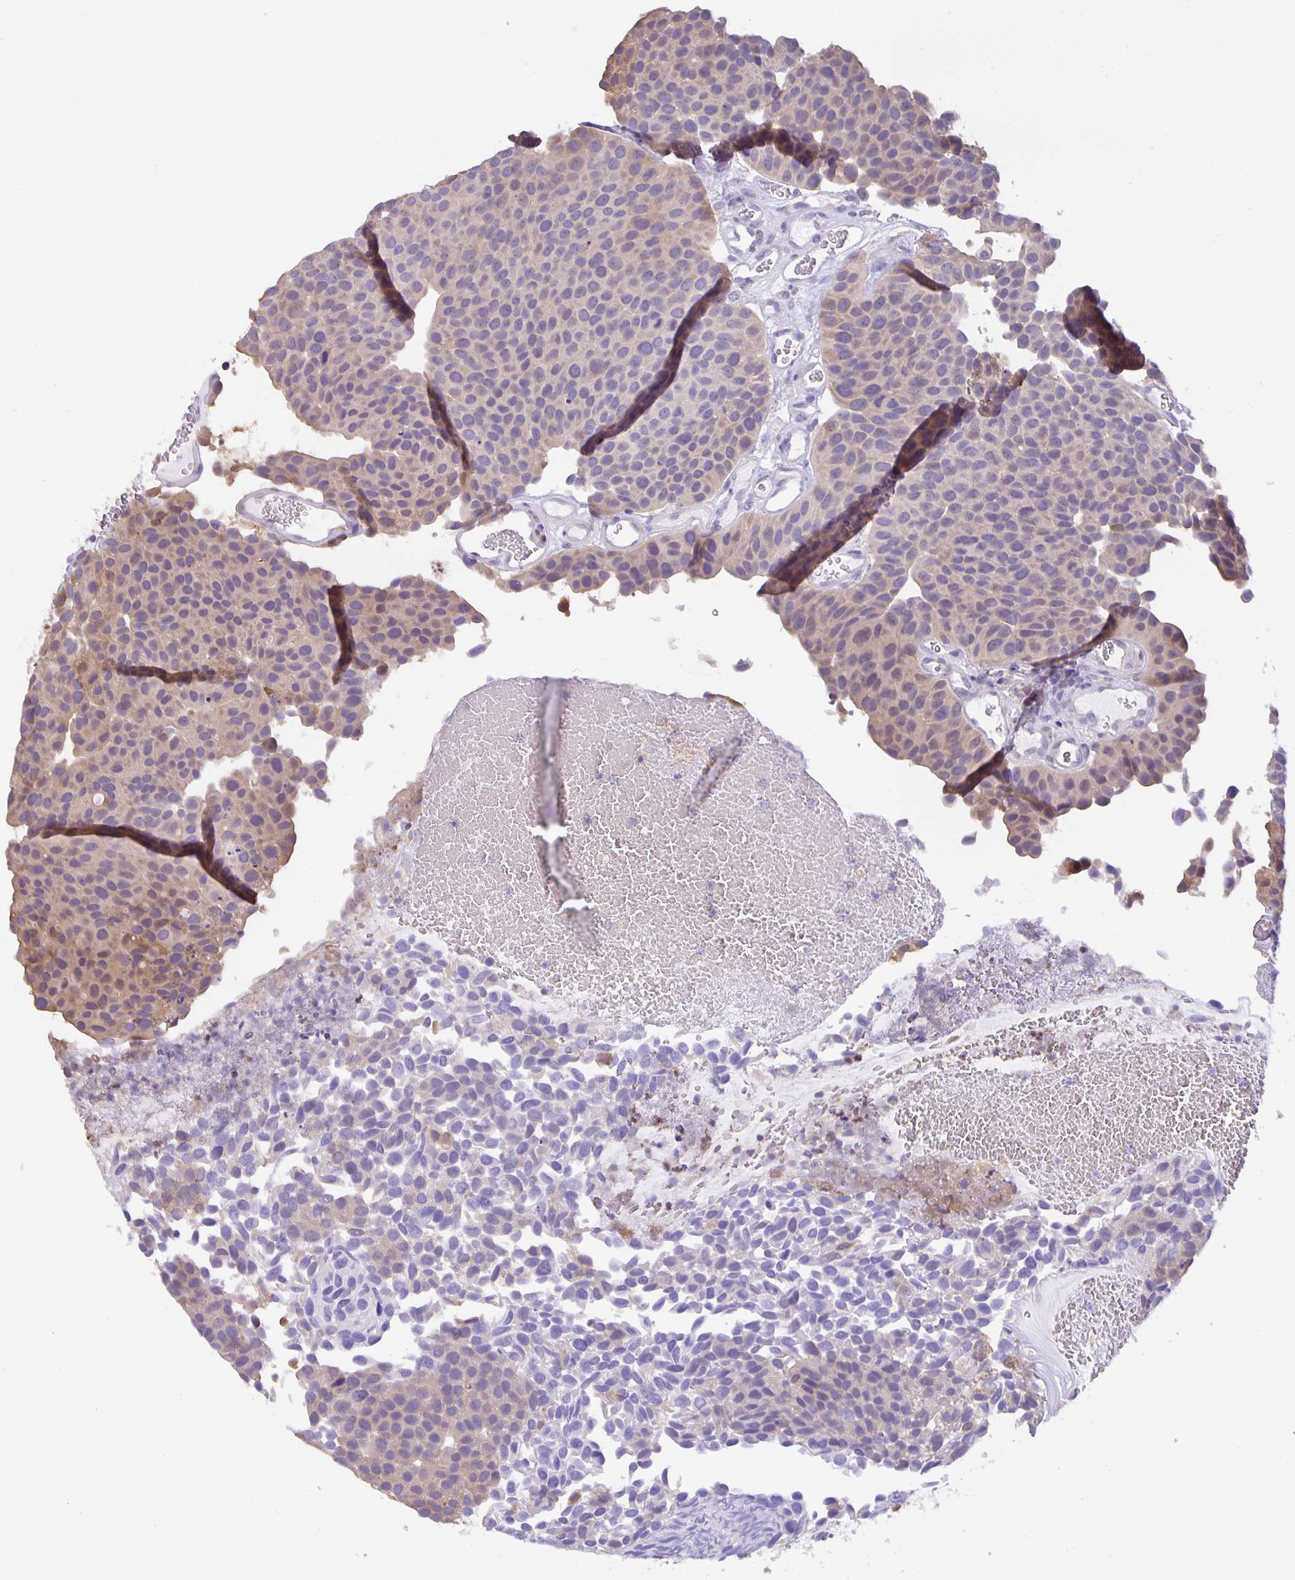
{"staining": {"intensity": "weak", "quantity": "<25%", "location": "cytoplasmic/membranous"}, "tissue": "urothelial cancer", "cell_type": "Tumor cells", "image_type": "cancer", "snomed": [{"axis": "morphology", "description": "Urothelial carcinoma, Low grade"}, {"axis": "topography", "description": "Urinary bladder"}], "caption": "High power microscopy micrograph of an immunohistochemistry histopathology image of urothelial cancer, revealing no significant staining in tumor cells.", "gene": "MARCHF6", "patient": {"sex": "female", "age": 69}}